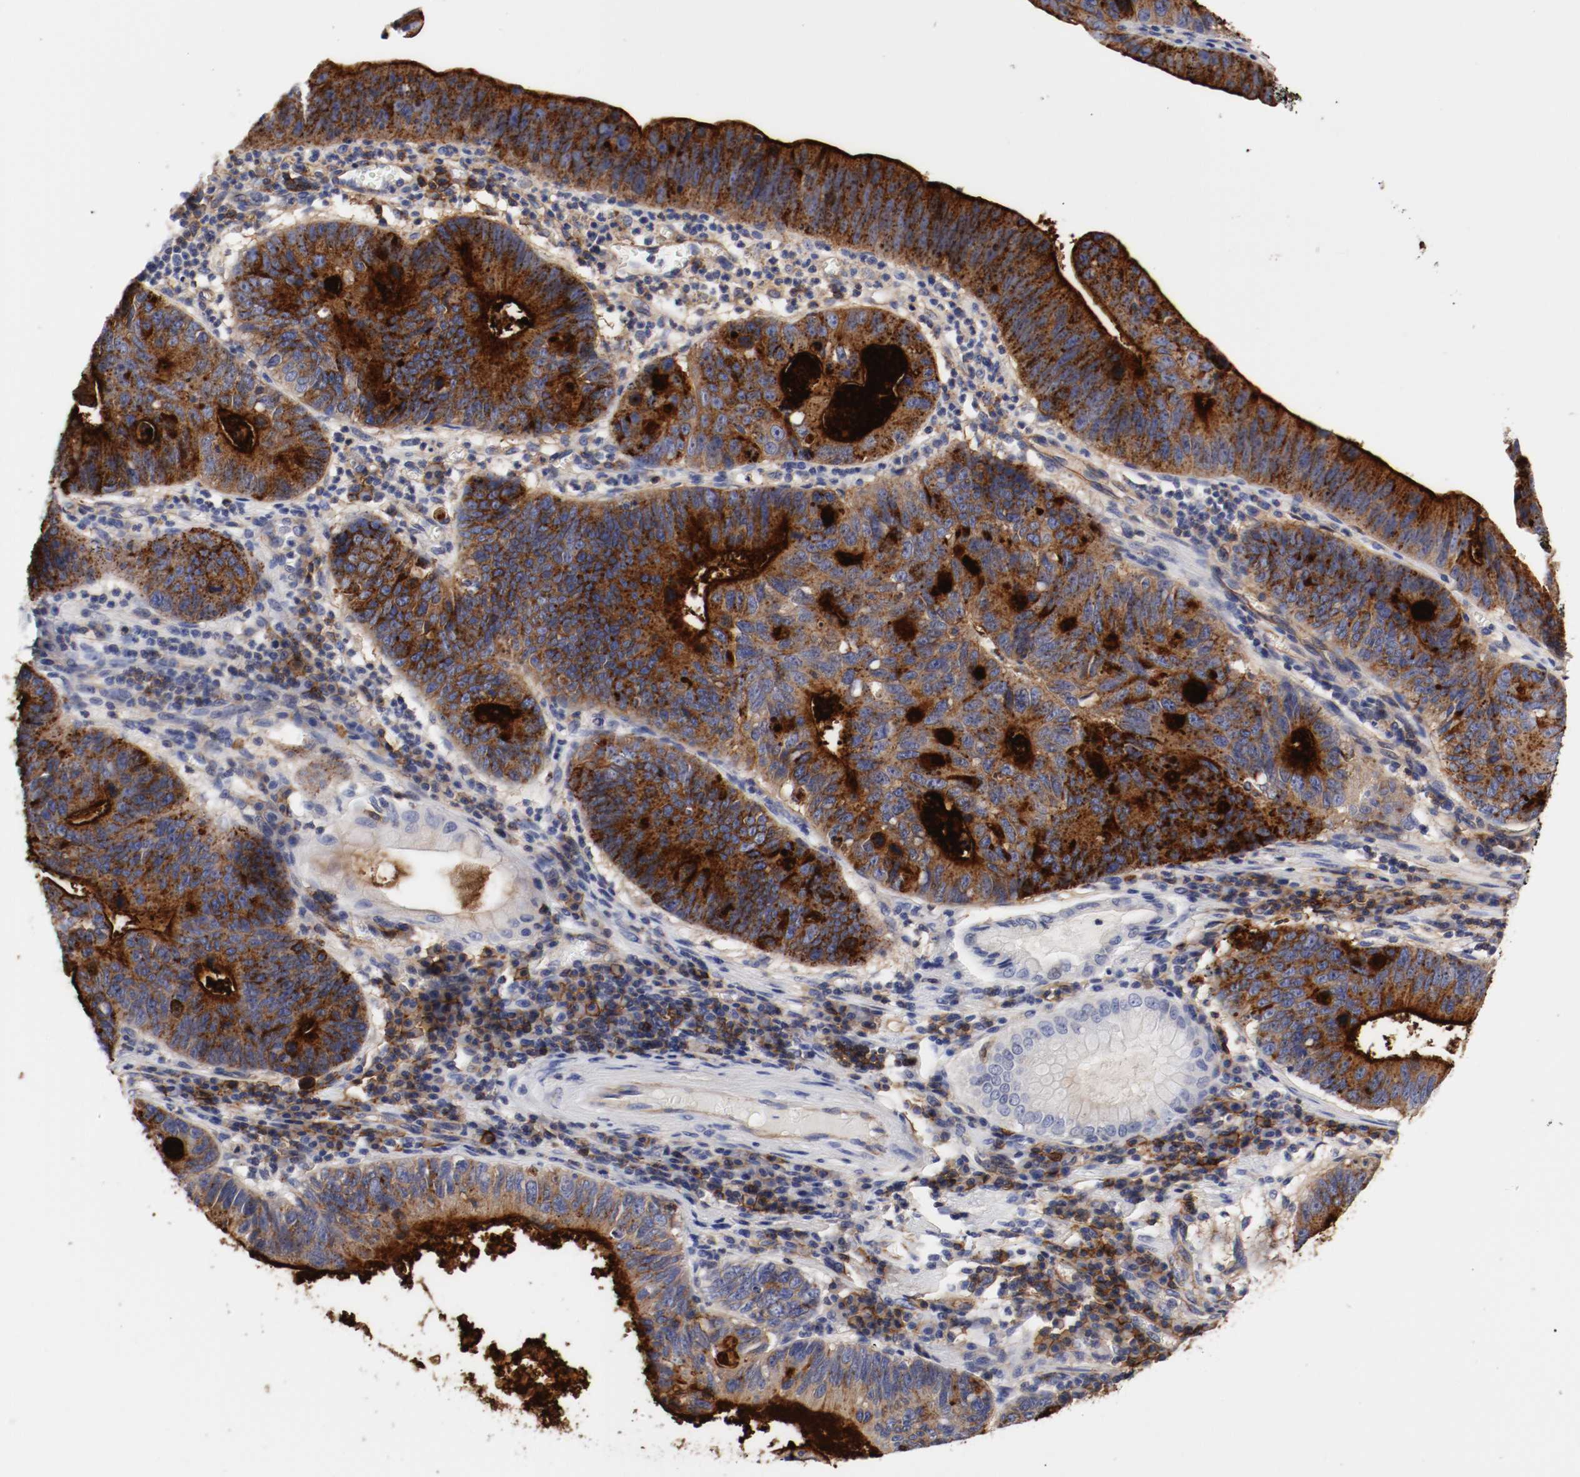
{"staining": {"intensity": "strong", "quantity": ">75%", "location": "cytoplasmic/membranous"}, "tissue": "stomach cancer", "cell_type": "Tumor cells", "image_type": "cancer", "snomed": [{"axis": "morphology", "description": "Adenocarcinoma, NOS"}, {"axis": "topography", "description": "Stomach"}], "caption": "DAB (3,3'-diaminobenzidine) immunohistochemical staining of human stomach cancer (adenocarcinoma) displays strong cytoplasmic/membranous protein expression in about >75% of tumor cells.", "gene": "IFITM1", "patient": {"sex": "male", "age": 59}}